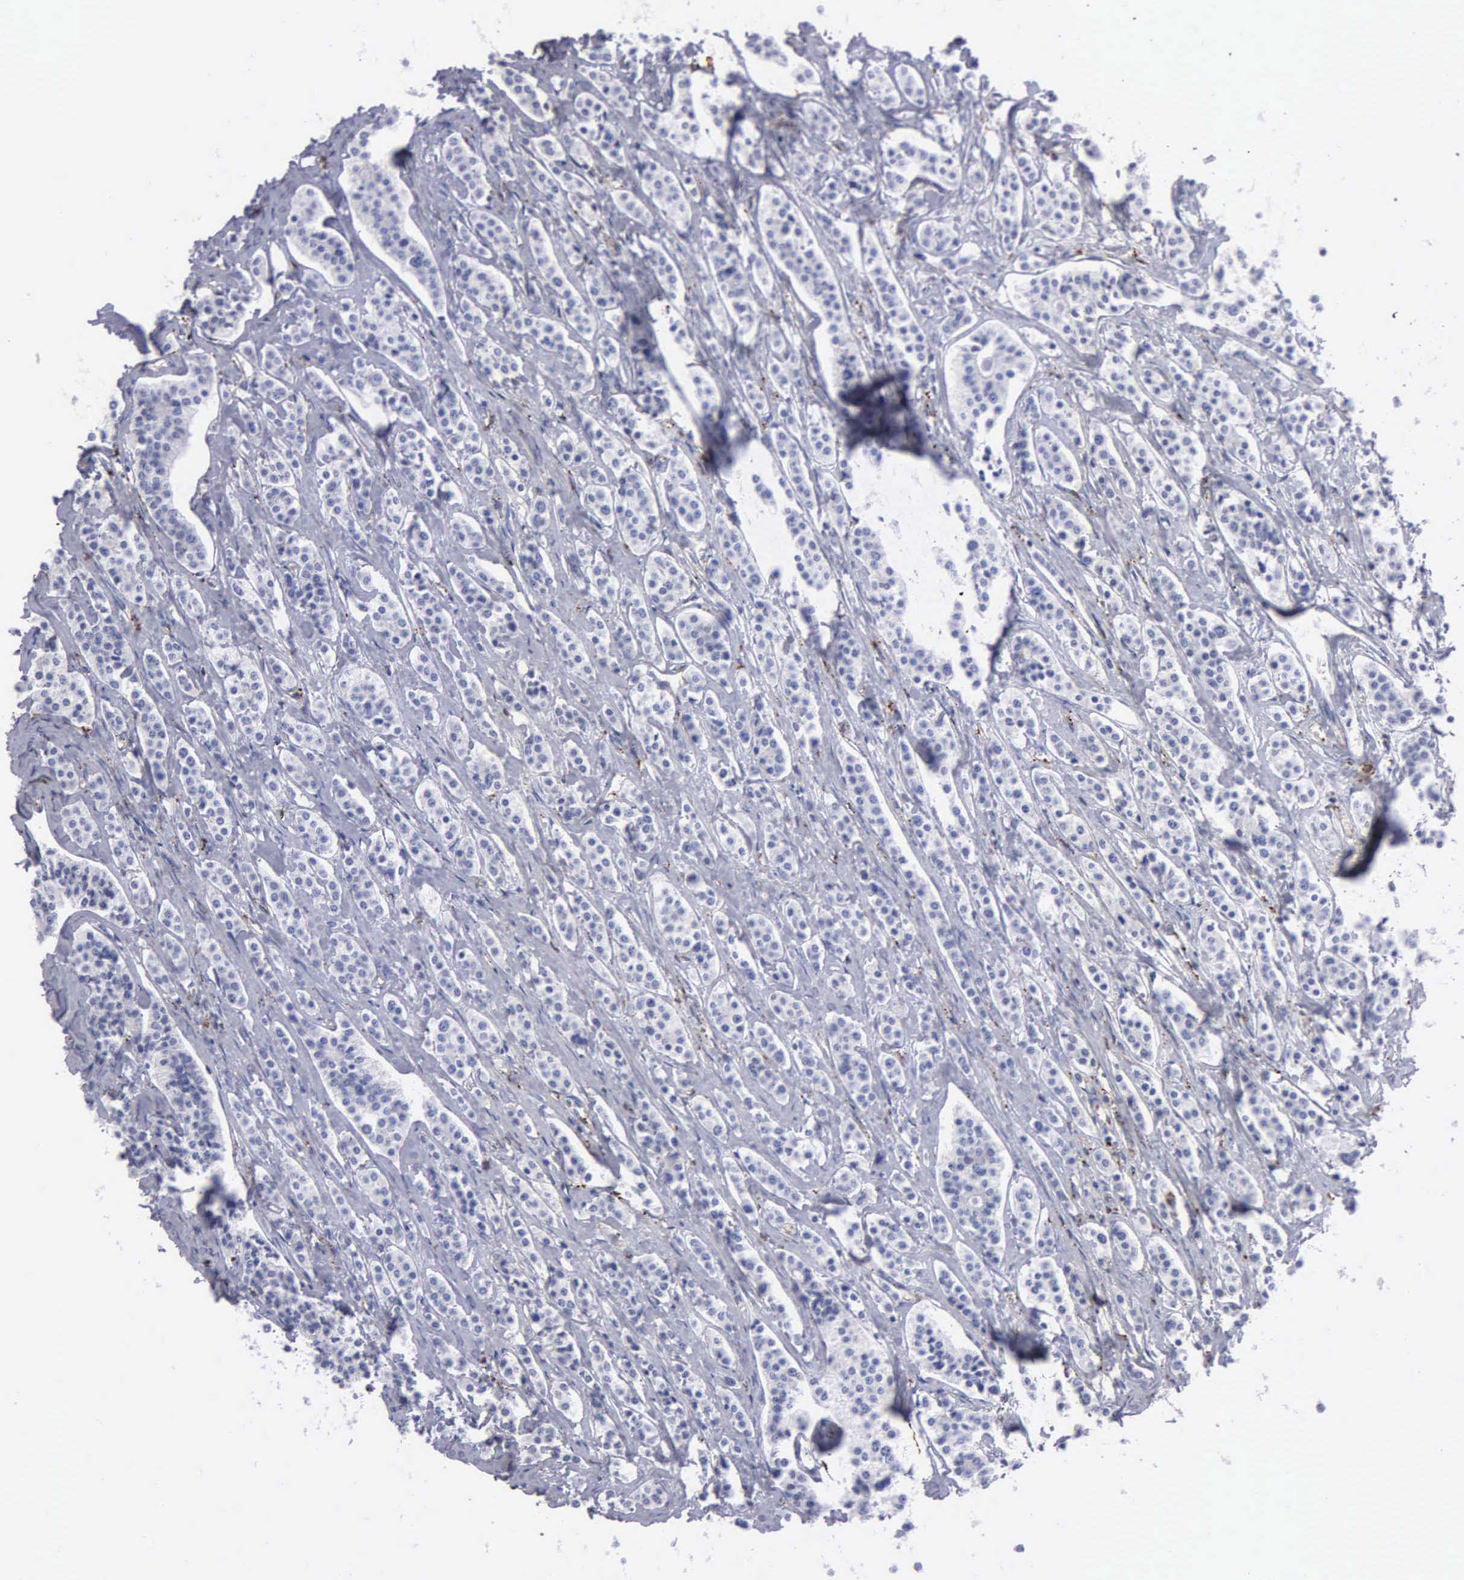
{"staining": {"intensity": "negative", "quantity": "none", "location": "none"}, "tissue": "carcinoid", "cell_type": "Tumor cells", "image_type": "cancer", "snomed": [{"axis": "morphology", "description": "Carcinoid, malignant, NOS"}, {"axis": "topography", "description": "Small intestine"}], "caption": "Protein analysis of carcinoid exhibits no significant positivity in tumor cells.", "gene": "CTSH", "patient": {"sex": "male", "age": 63}}